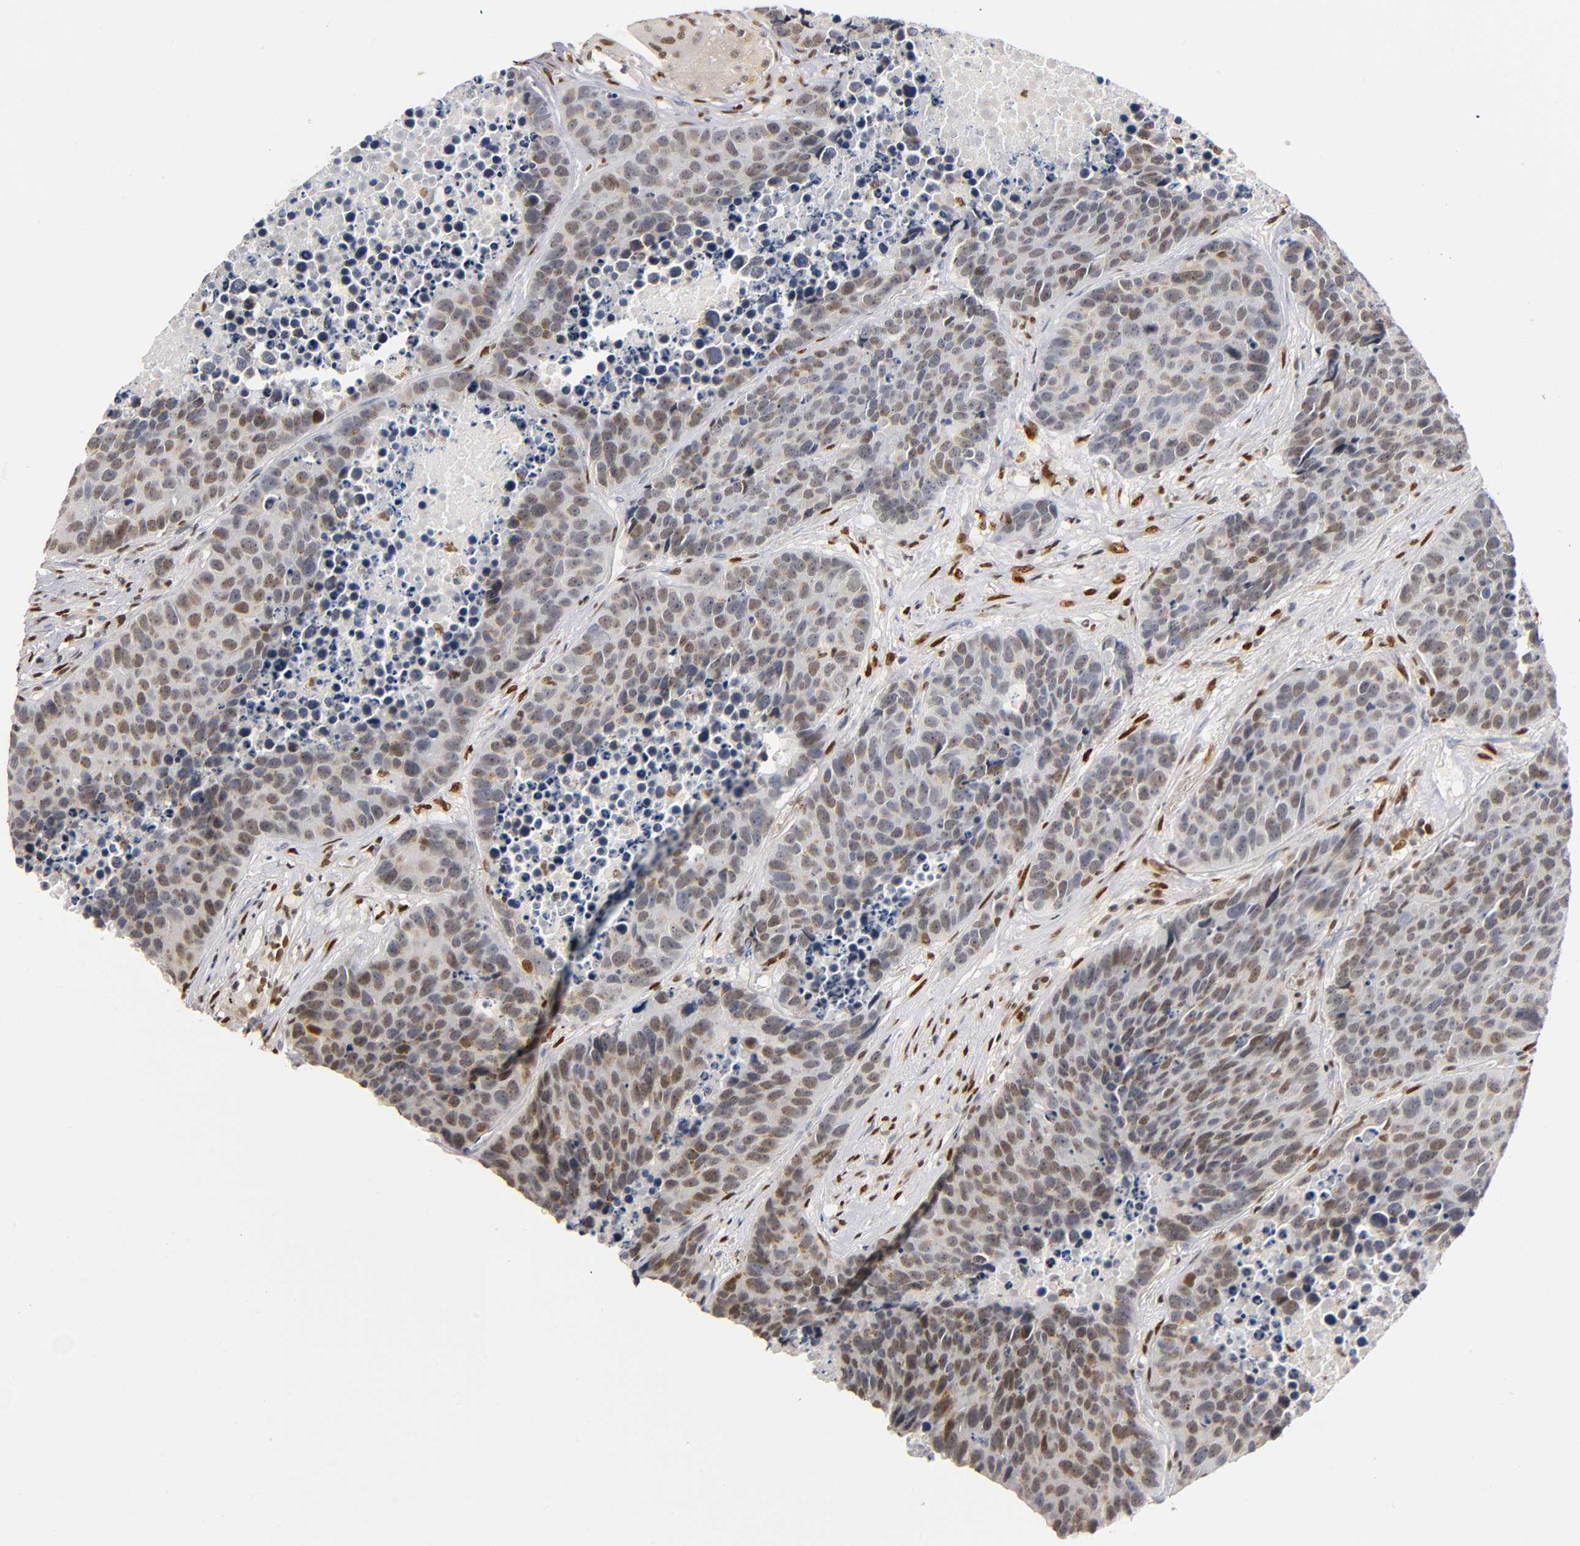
{"staining": {"intensity": "weak", "quantity": "25%-75%", "location": "cytoplasmic/membranous,nuclear"}, "tissue": "carcinoid", "cell_type": "Tumor cells", "image_type": "cancer", "snomed": [{"axis": "morphology", "description": "Carcinoid, malignant, NOS"}, {"axis": "topography", "description": "Lung"}], "caption": "A photomicrograph showing weak cytoplasmic/membranous and nuclear staining in about 25%-75% of tumor cells in carcinoid, as visualized by brown immunohistochemical staining.", "gene": "RUNX1", "patient": {"sex": "male", "age": 60}}